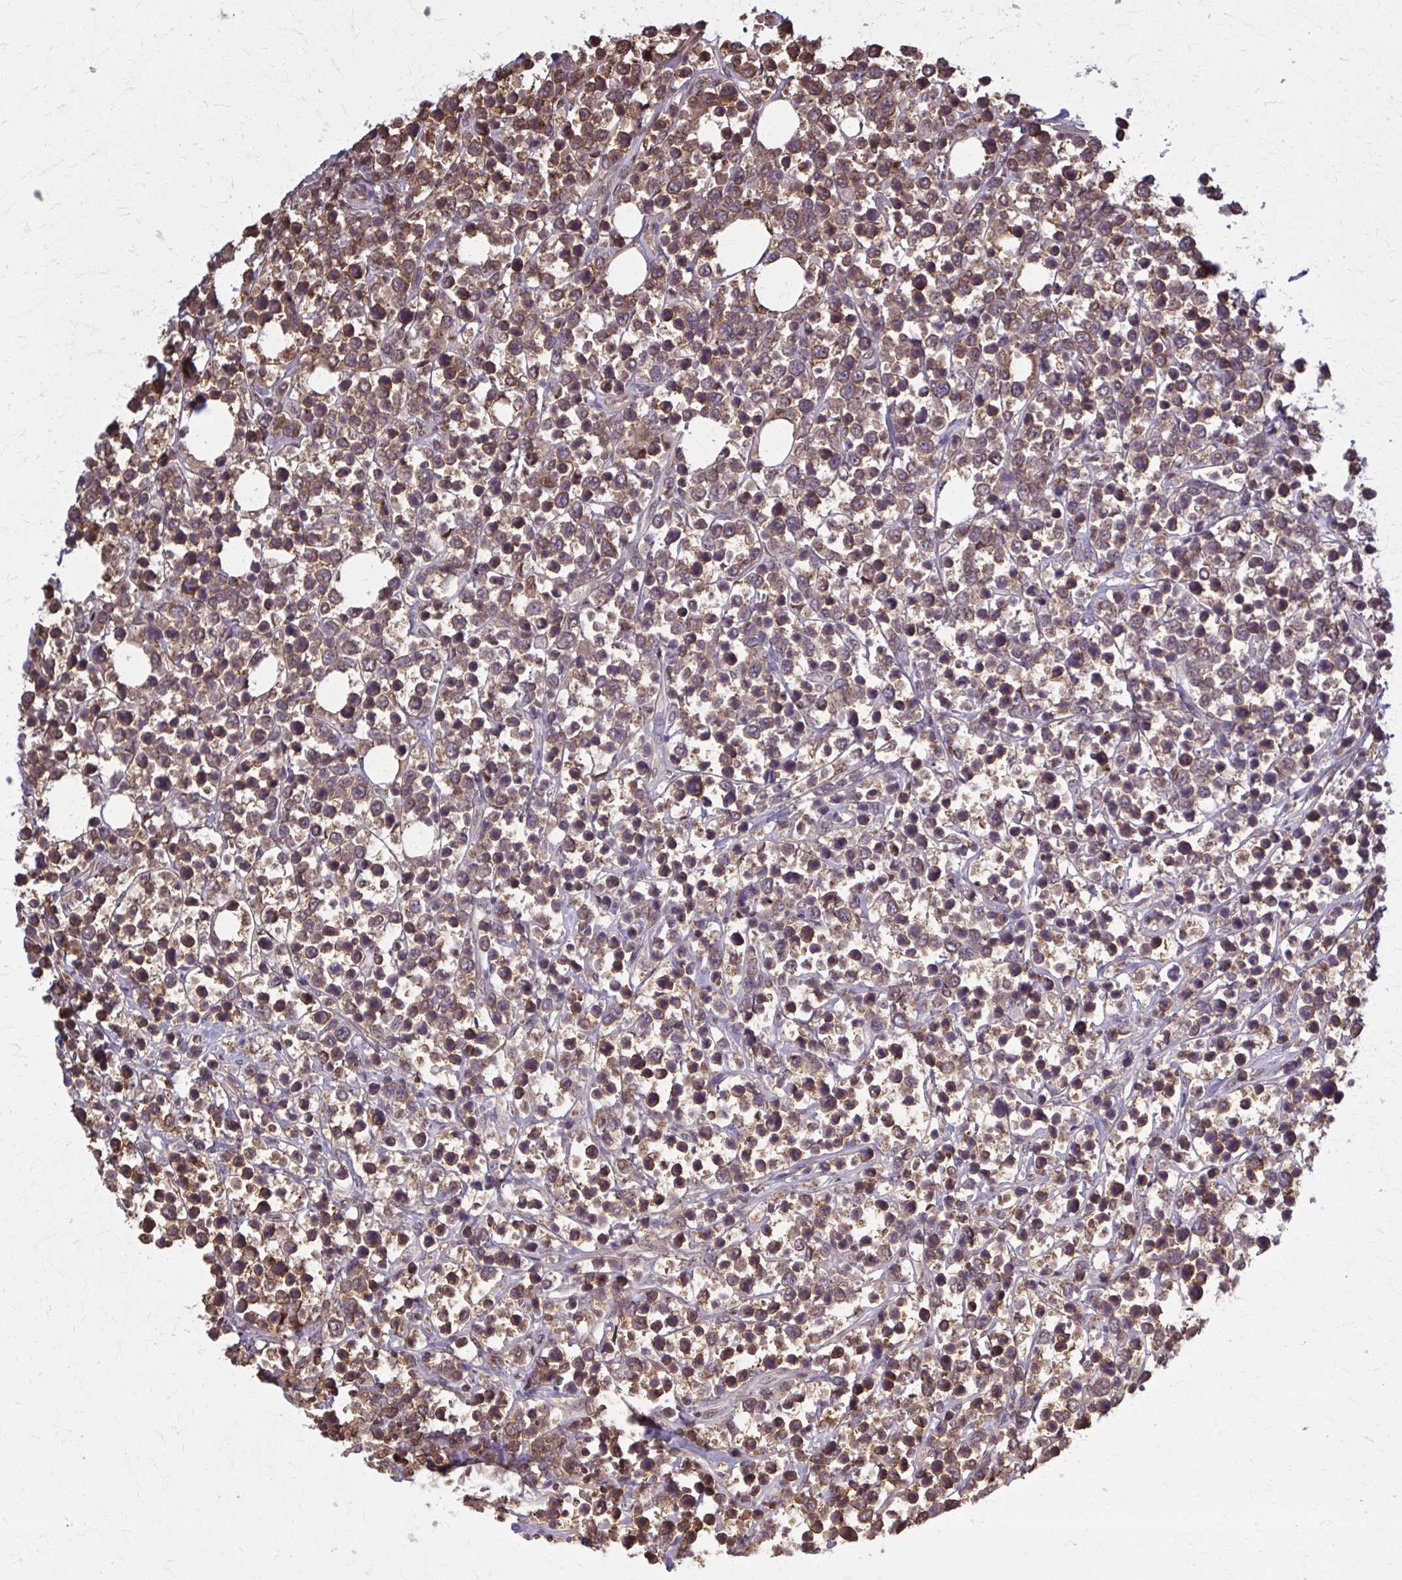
{"staining": {"intensity": "moderate", "quantity": "25%-75%", "location": "cytoplasmic/membranous"}, "tissue": "lymphoma", "cell_type": "Tumor cells", "image_type": "cancer", "snomed": [{"axis": "morphology", "description": "Malignant lymphoma, non-Hodgkin's type, Low grade"}, {"axis": "topography", "description": "Lymph node"}], "caption": "Protein expression analysis of human malignant lymphoma, non-Hodgkin's type (low-grade) reveals moderate cytoplasmic/membranous staining in about 25%-75% of tumor cells.", "gene": "MDH1", "patient": {"sex": "male", "age": 60}}